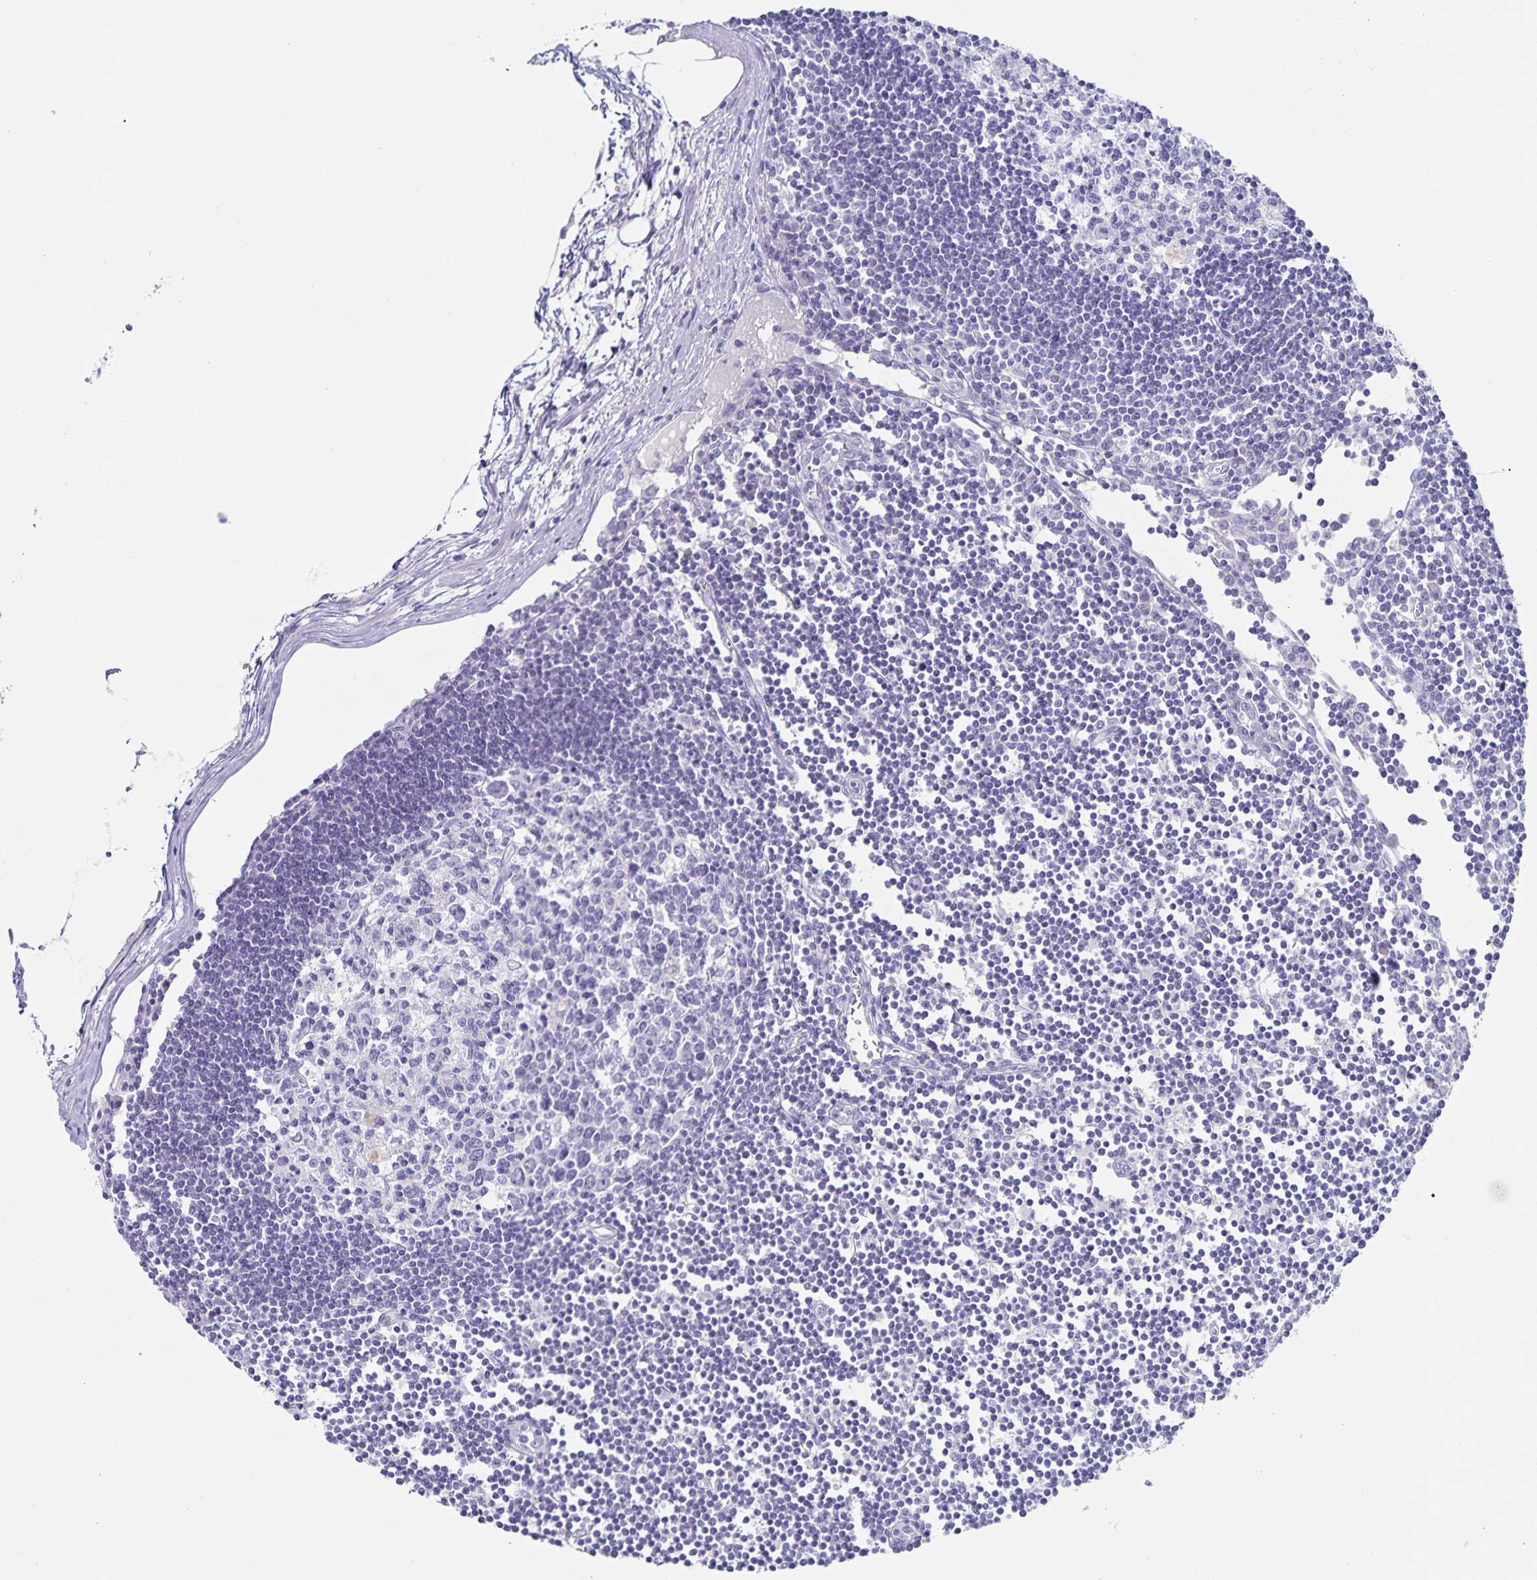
{"staining": {"intensity": "negative", "quantity": "none", "location": "none"}, "tissue": "lymph node", "cell_type": "Germinal center cells", "image_type": "normal", "snomed": [{"axis": "morphology", "description": "Normal tissue, NOS"}, {"axis": "topography", "description": "Lymph node"}], "caption": "Lymph node stained for a protein using IHC exhibits no staining germinal center cells.", "gene": "RPL36A", "patient": {"sex": "female", "age": 65}}